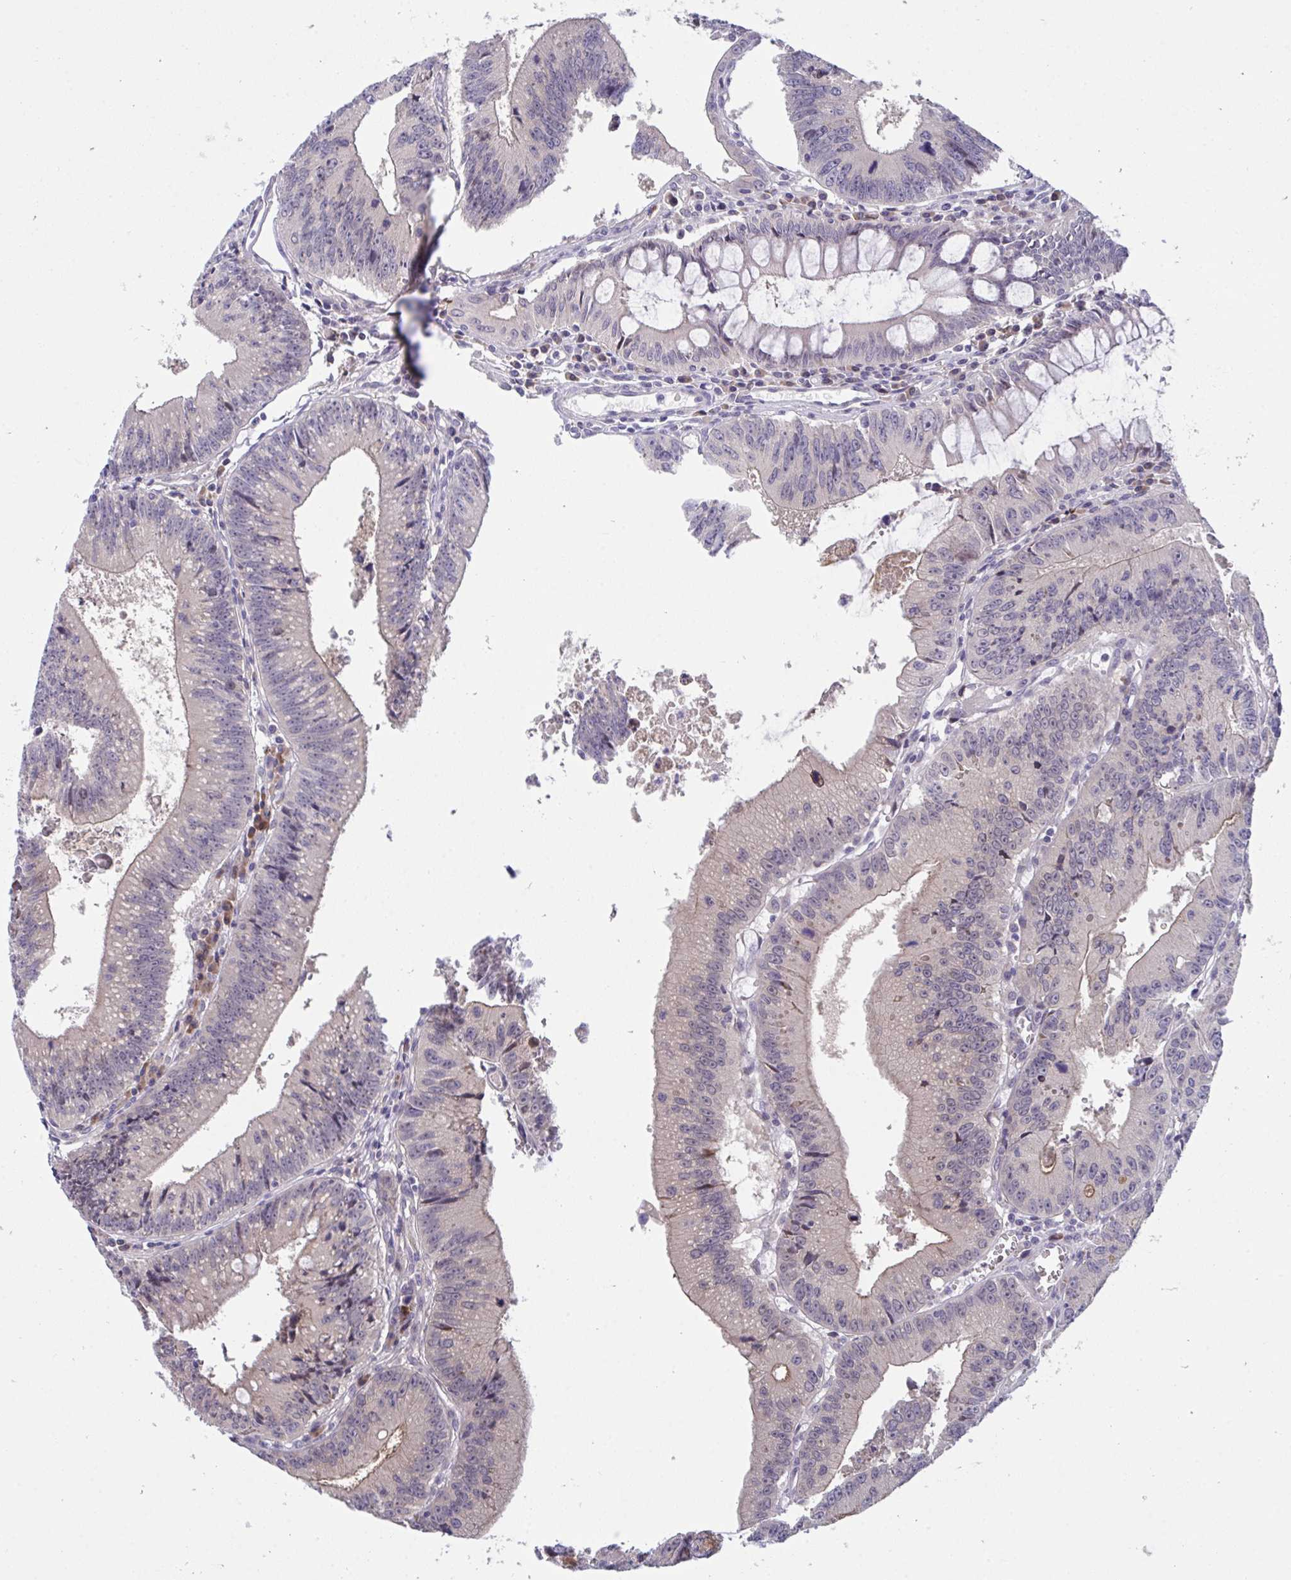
{"staining": {"intensity": "weak", "quantity": "<25%", "location": "cytoplasmic/membranous"}, "tissue": "colorectal cancer", "cell_type": "Tumor cells", "image_type": "cancer", "snomed": [{"axis": "morphology", "description": "Adenocarcinoma, NOS"}, {"axis": "topography", "description": "Rectum"}], "caption": "This is a micrograph of immunohistochemistry (IHC) staining of colorectal adenocarcinoma, which shows no expression in tumor cells.", "gene": "SUSD4", "patient": {"sex": "female", "age": 81}}